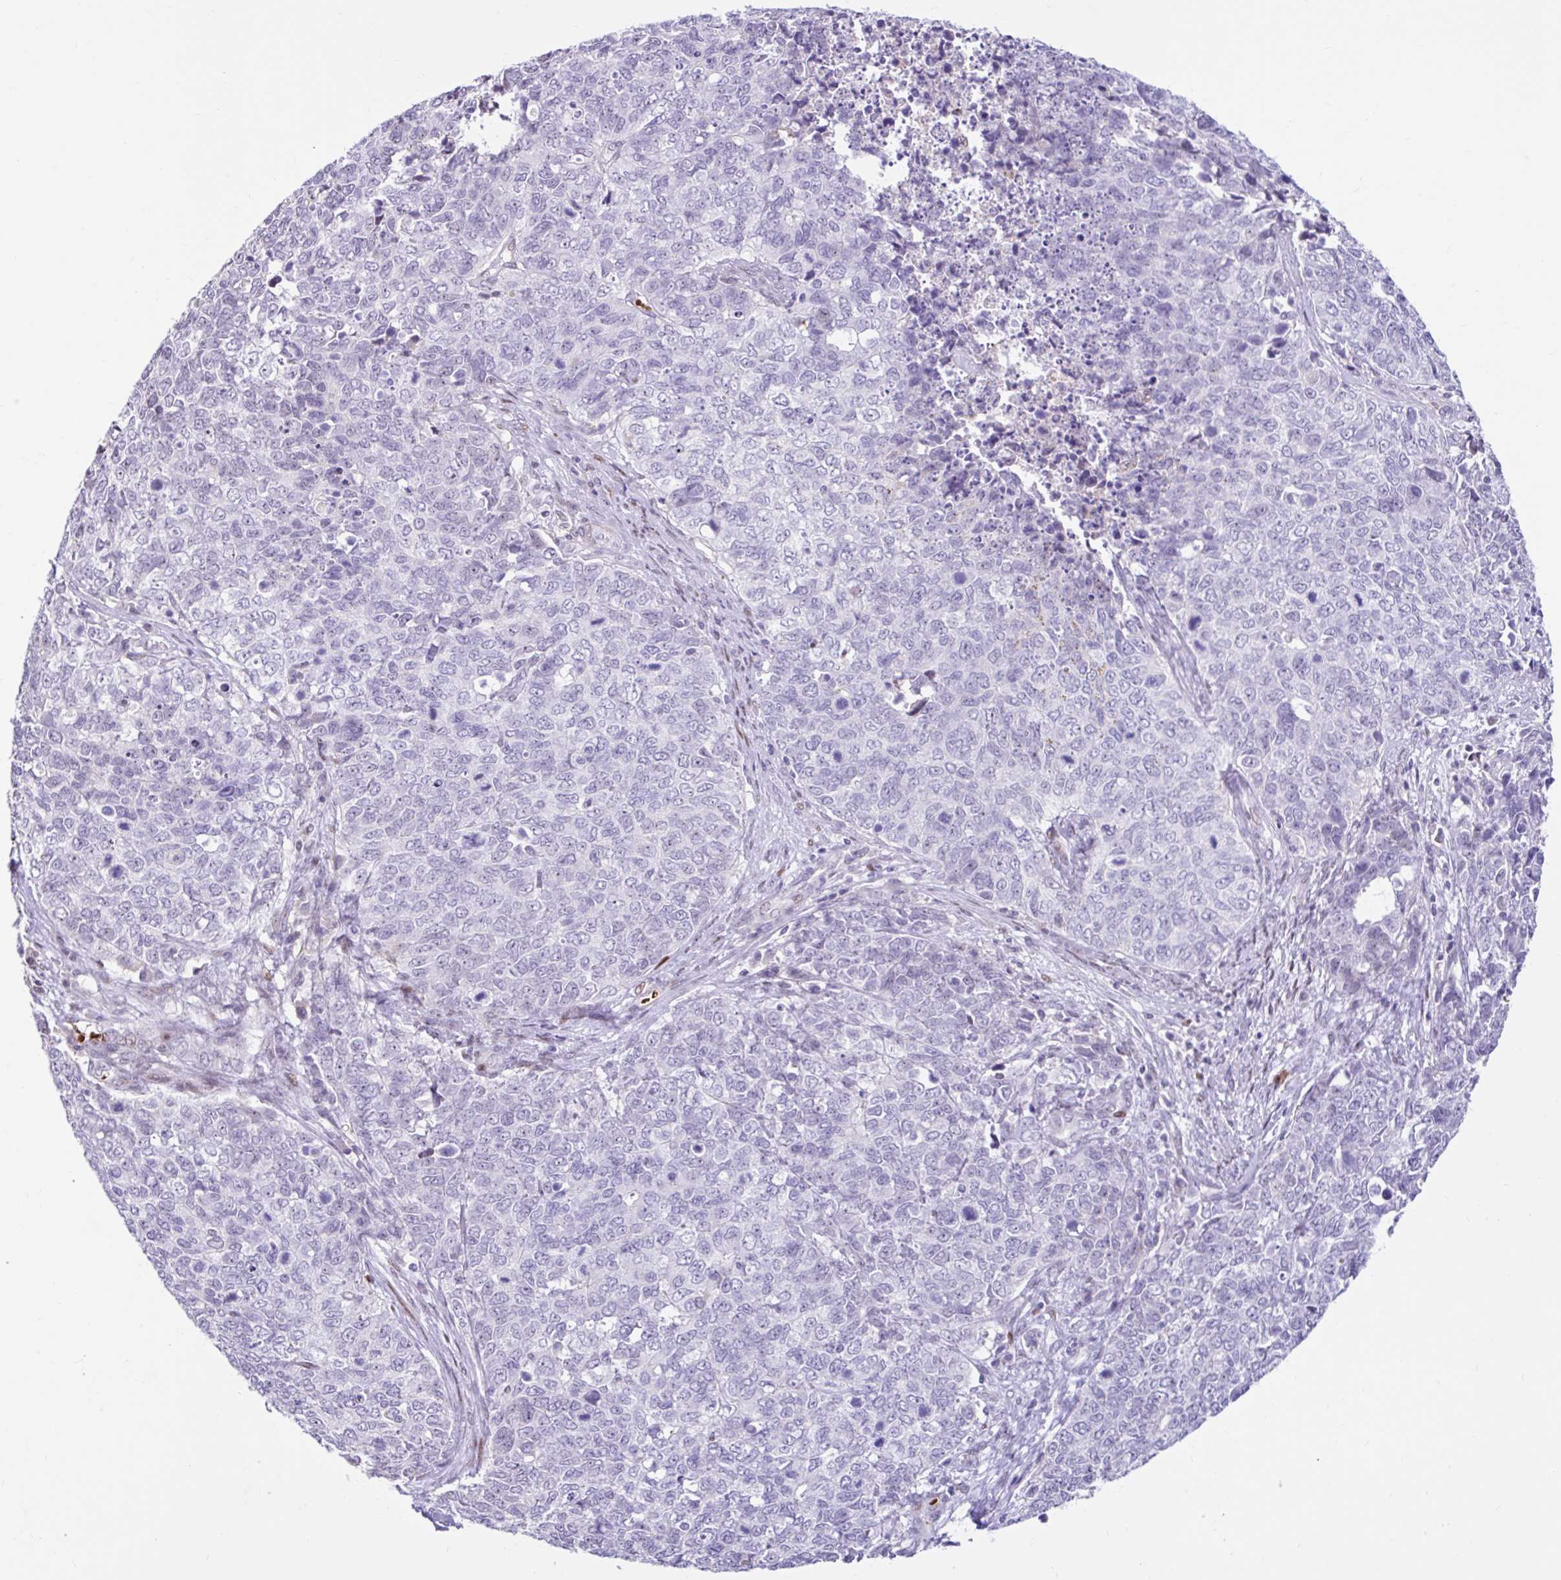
{"staining": {"intensity": "negative", "quantity": "none", "location": "none"}, "tissue": "cervical cancer", "cell_type": "Tumor cells", "image_type": "cancer", "snomed": [{"axis": "morphology", "description": "Adenocarcinoma, NOS"}, {"axis": "topography", "description": "Cervix"}], "caption": "Immunohistochemical staining of adenocarcinoma (cervical) shows no significant positivity in tumor cells. Brightfield microscopy of immunohistochemistry stained with DAB (3,3'-diaminobenzidine) (brown) and hematoxylin (blue), captured at high magnification.", "gene": "NHLH2", "patient": {"sex": "female", "age": 63}}